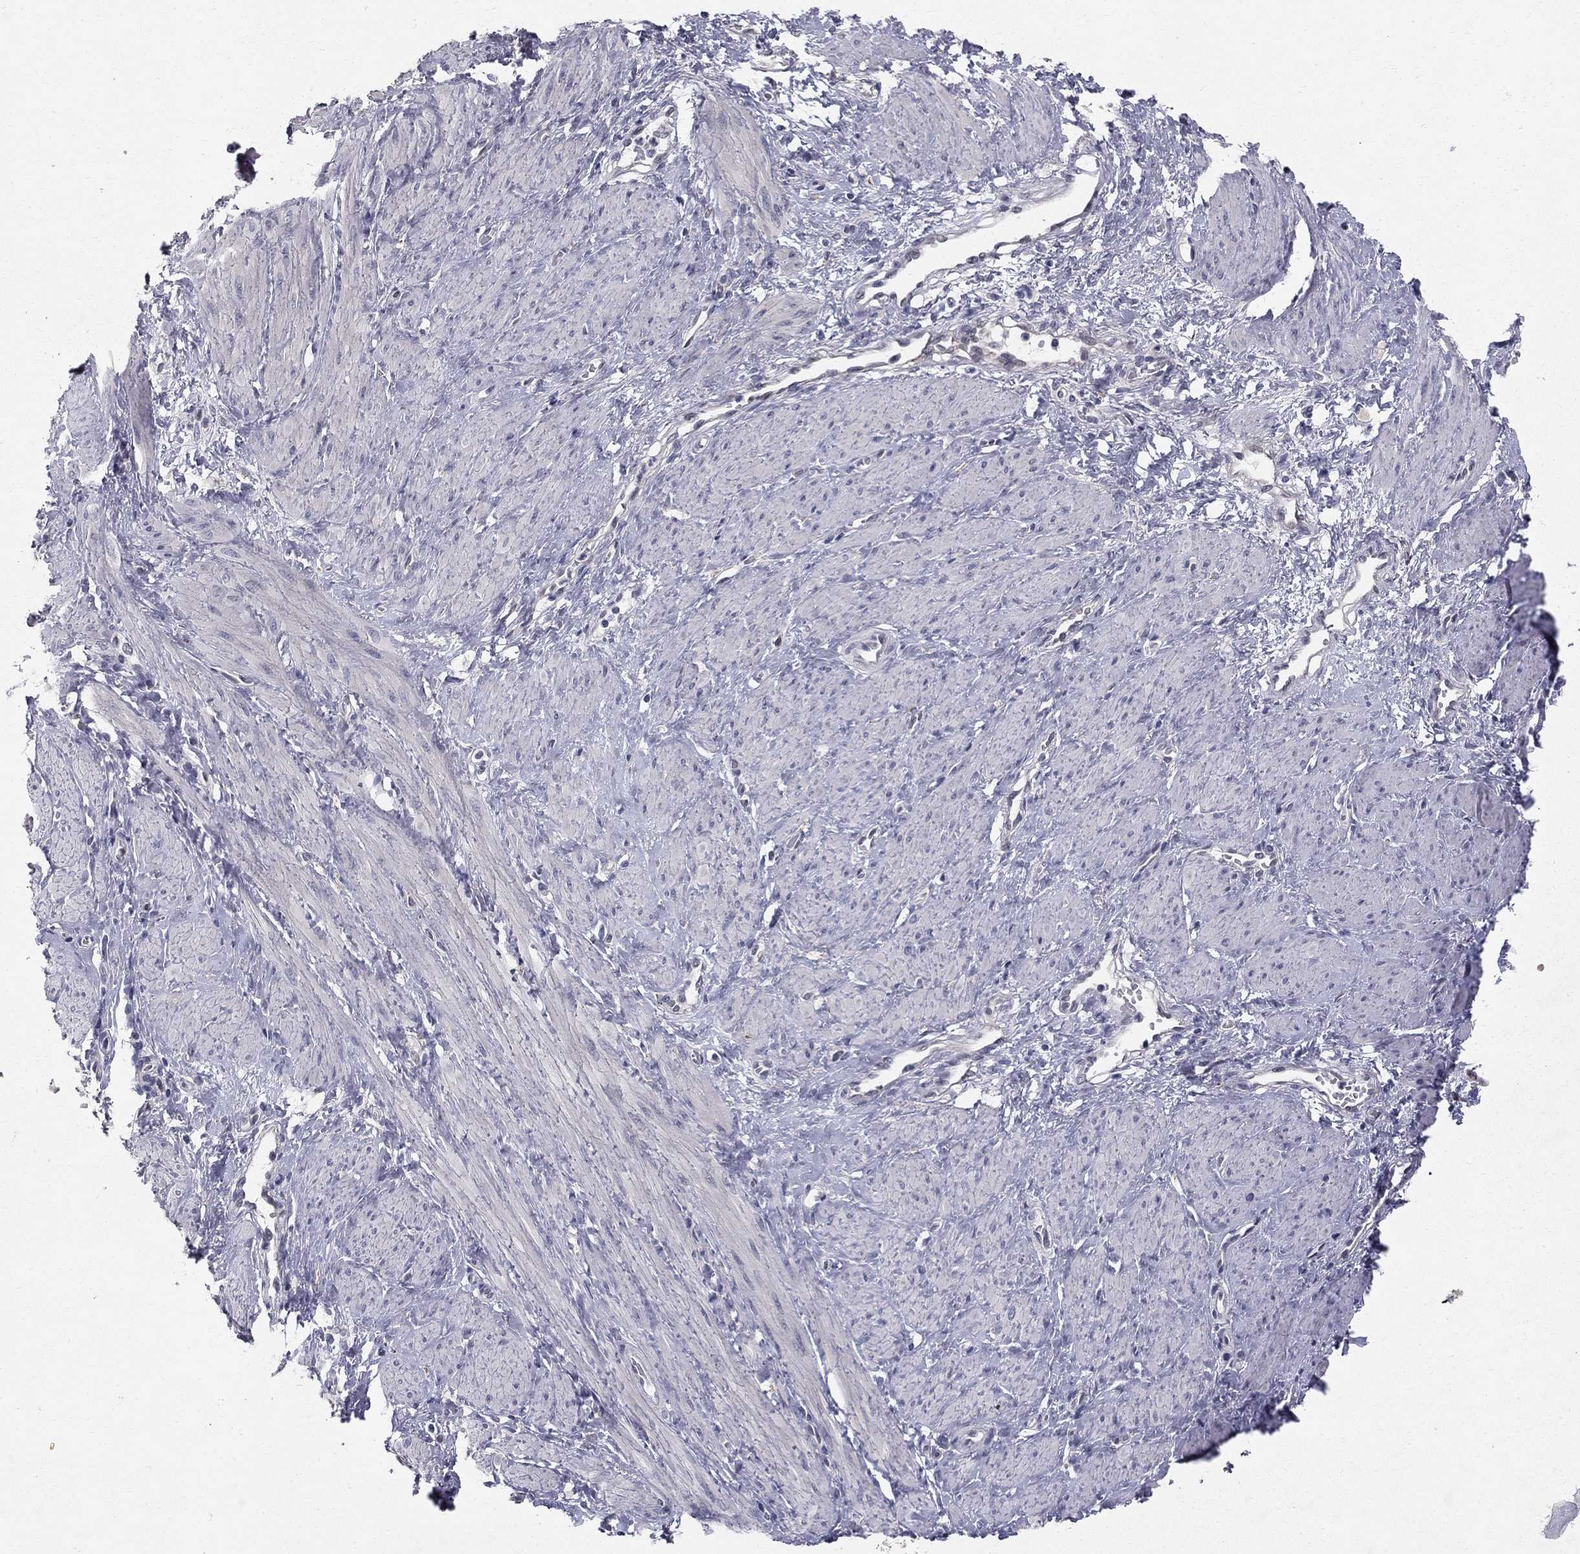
{"staining": {"intensity": "negative", "quantity": "none", "location": "none"}, "tissue": "smooth muscle", "cell_type": "Smooth muscle cells", "image_type": "normal", "snomed": [{"axis": "morphology", "description": "Normal tissue, NOS"}, {"axis": "topography", "description": "Smooth muscle"}, {"axis": "topography", "description": "Uterus"}], "caption": "Micrograph shows no significant protein expression in smooth muscle cells of unremarkable smooth muscle.", "gene": "CLIC6", "patient": {"sex": "female", "age": 39}}